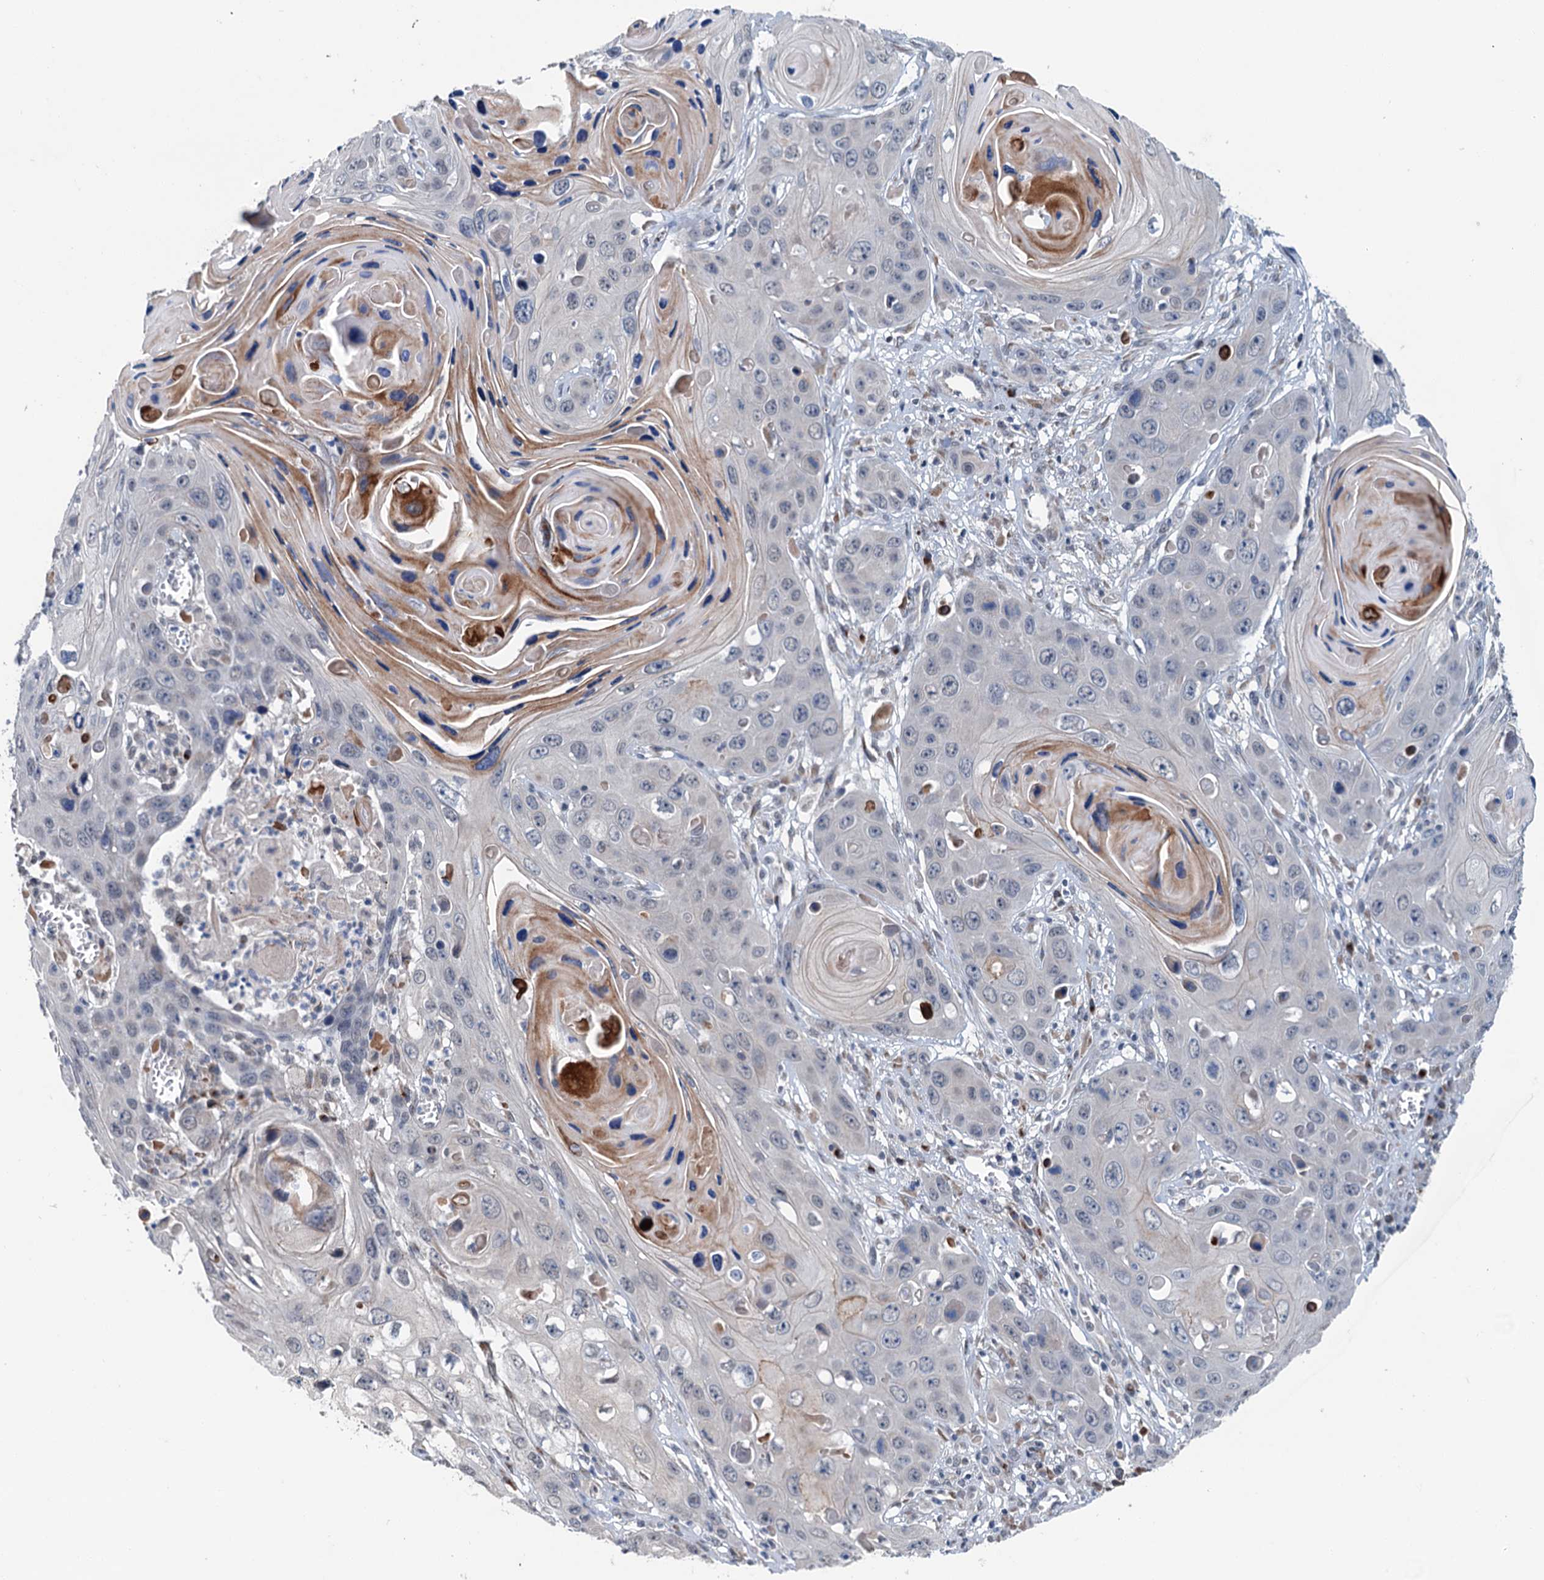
{"staining": {"intensity": "moderate", "quantity": "<25%", "location": "cytoplasmic/membranous"}, "tissue": "skin cancer", "cell_type": "Tumor cells", "image_type": "cancer", "snomed": [{"axis": "morphology", "description": "Squamous cell carcinoma, NOS"}, {"axis": "topography", "description": "Skin"}], "caption": "Immunohistochemistry (DAB (3,3'-diaminobenzidine)) staining of skin cancer displays moderate cytoplasmic/membranous protein expression in approximately <25% of tumor cells.", "gene": "SHLD1", "patient": {"sex": "male", "age": 55}}